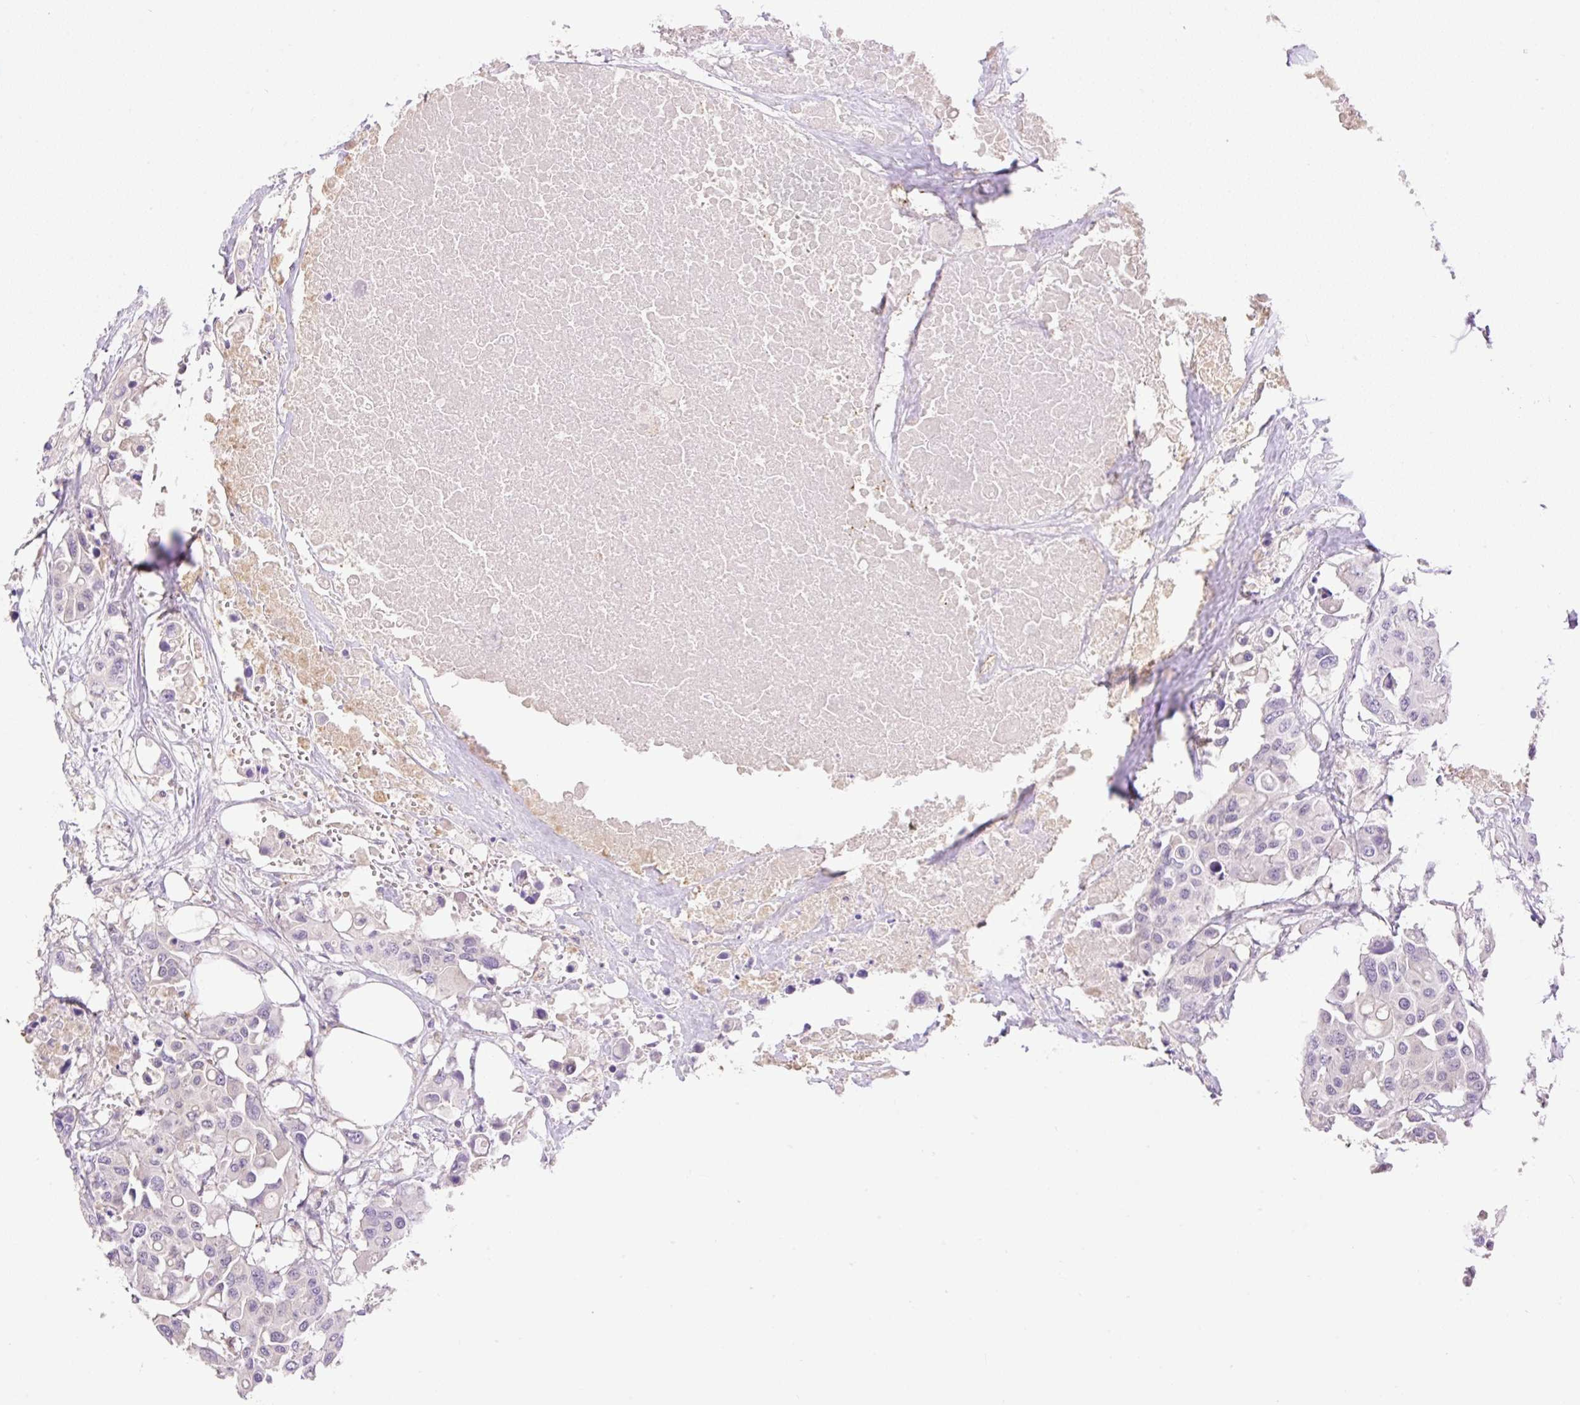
{"staining": {"intensity": "negative", "quantity": "none", "location": "none"}, "tissue": "colorectal cancer", "cell_type": "Tumor cells", "image_type": "cancer", "snomed": [{"axis": "morphology", "description": "Adenocarcinoma, NOS"}, {"axis": "topography", "description": "Colon"}], "caption": "This is an IHC histopathology image of human adenocarcinoma (colorectal). There is no staining in tumor cells.", "gene": "HABP4", "patient": {"sex": "male", "age": 77}}